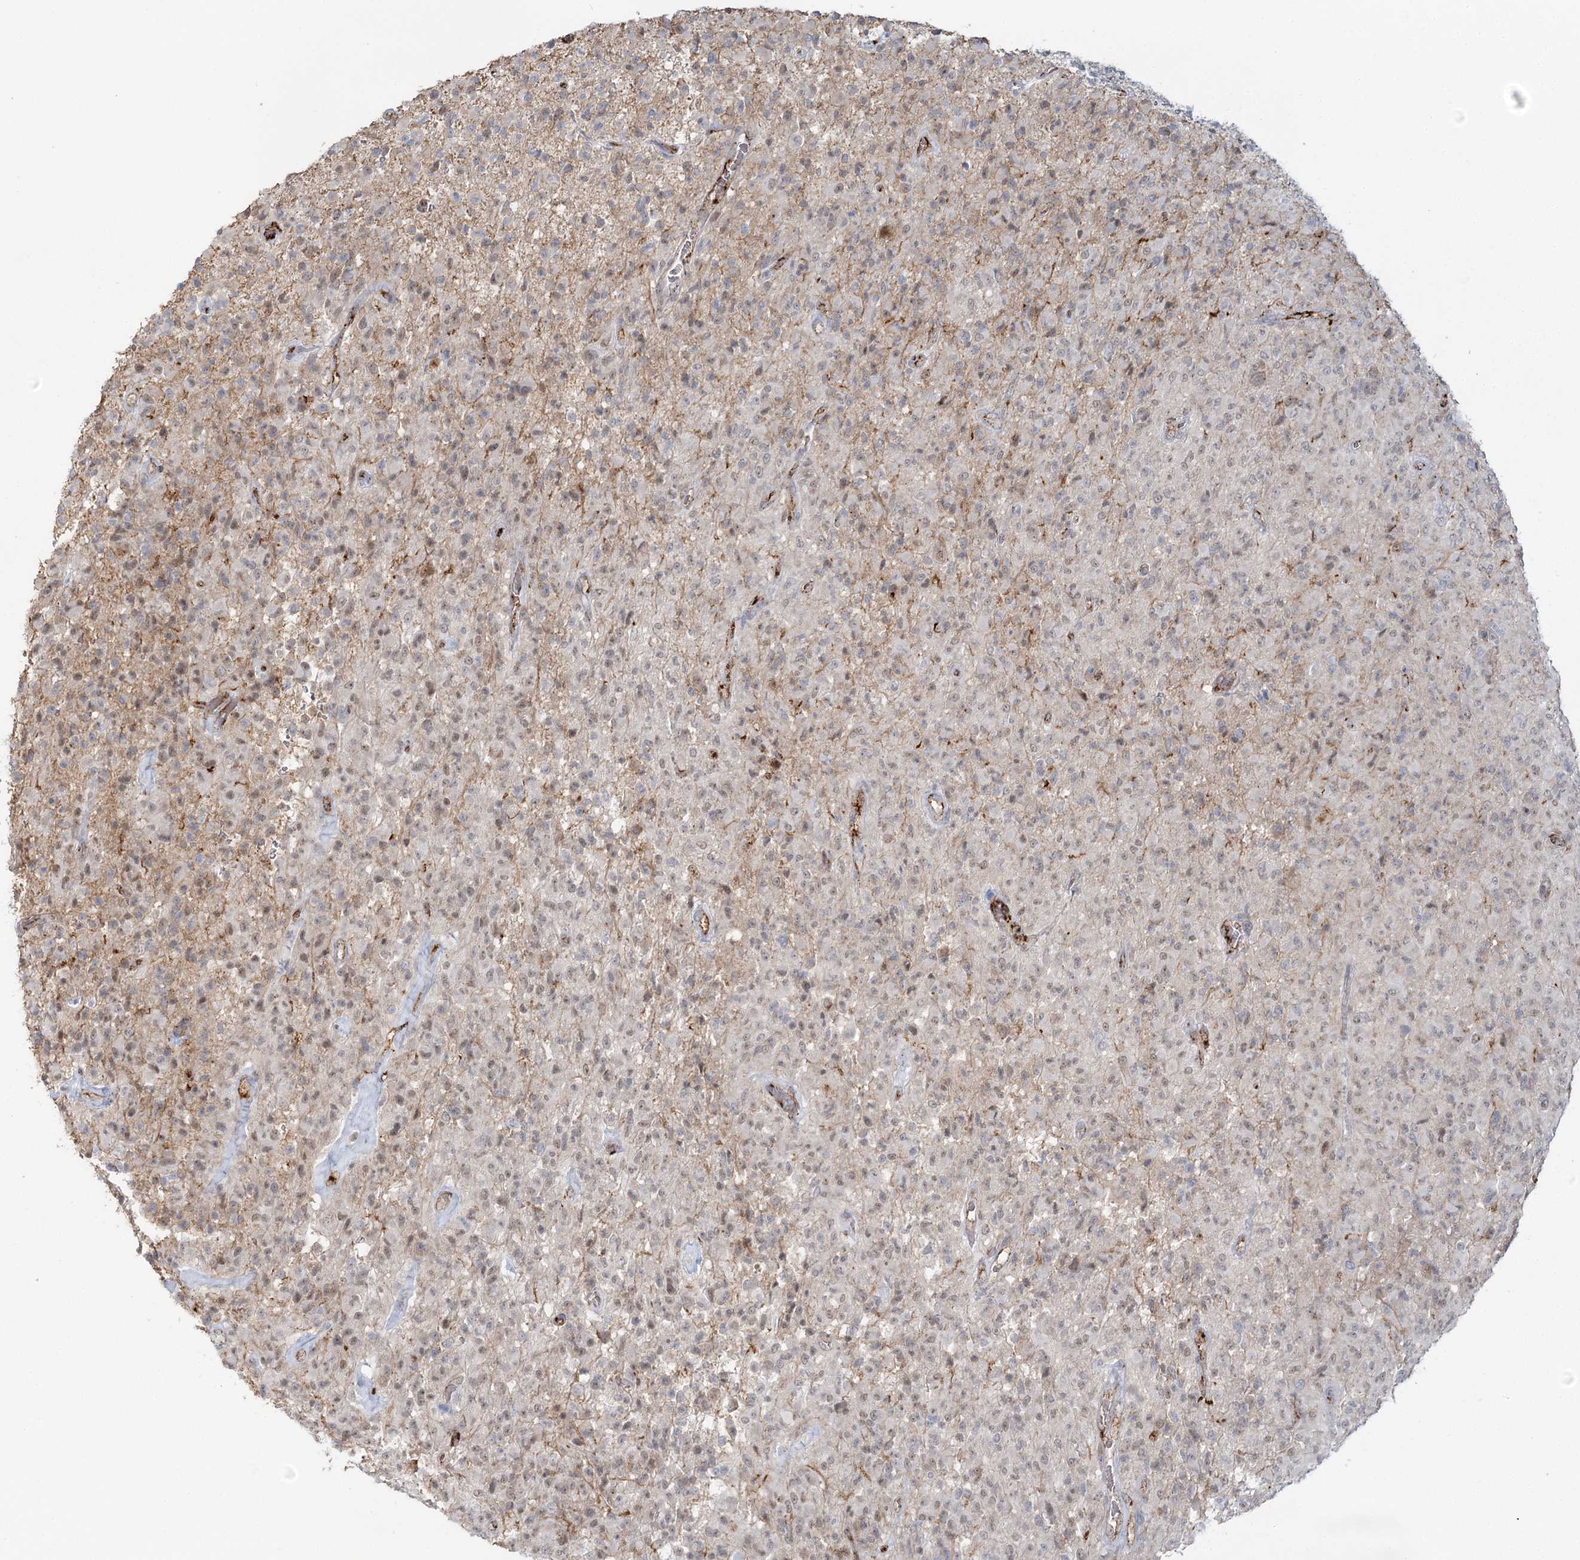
{"staining": {"intensity": "weak", "quantity": "<25%", "location": "nuclear"}, "tissue": "glioma", "cell_type": "Tumor cells", "image_type": "cancer", "snomed": [{"axis": "morphology", "description": "Glioma, malignant, High grade"}, {"axis": "topography", "description": "Brain"}], "caption": "Immunohistochemical staining of human high-grade glioma (malignant) reveals no significant positivity in tumor cells.", "gene": "KBTBD4", "patient": {"sex": "female", "age": 57}}